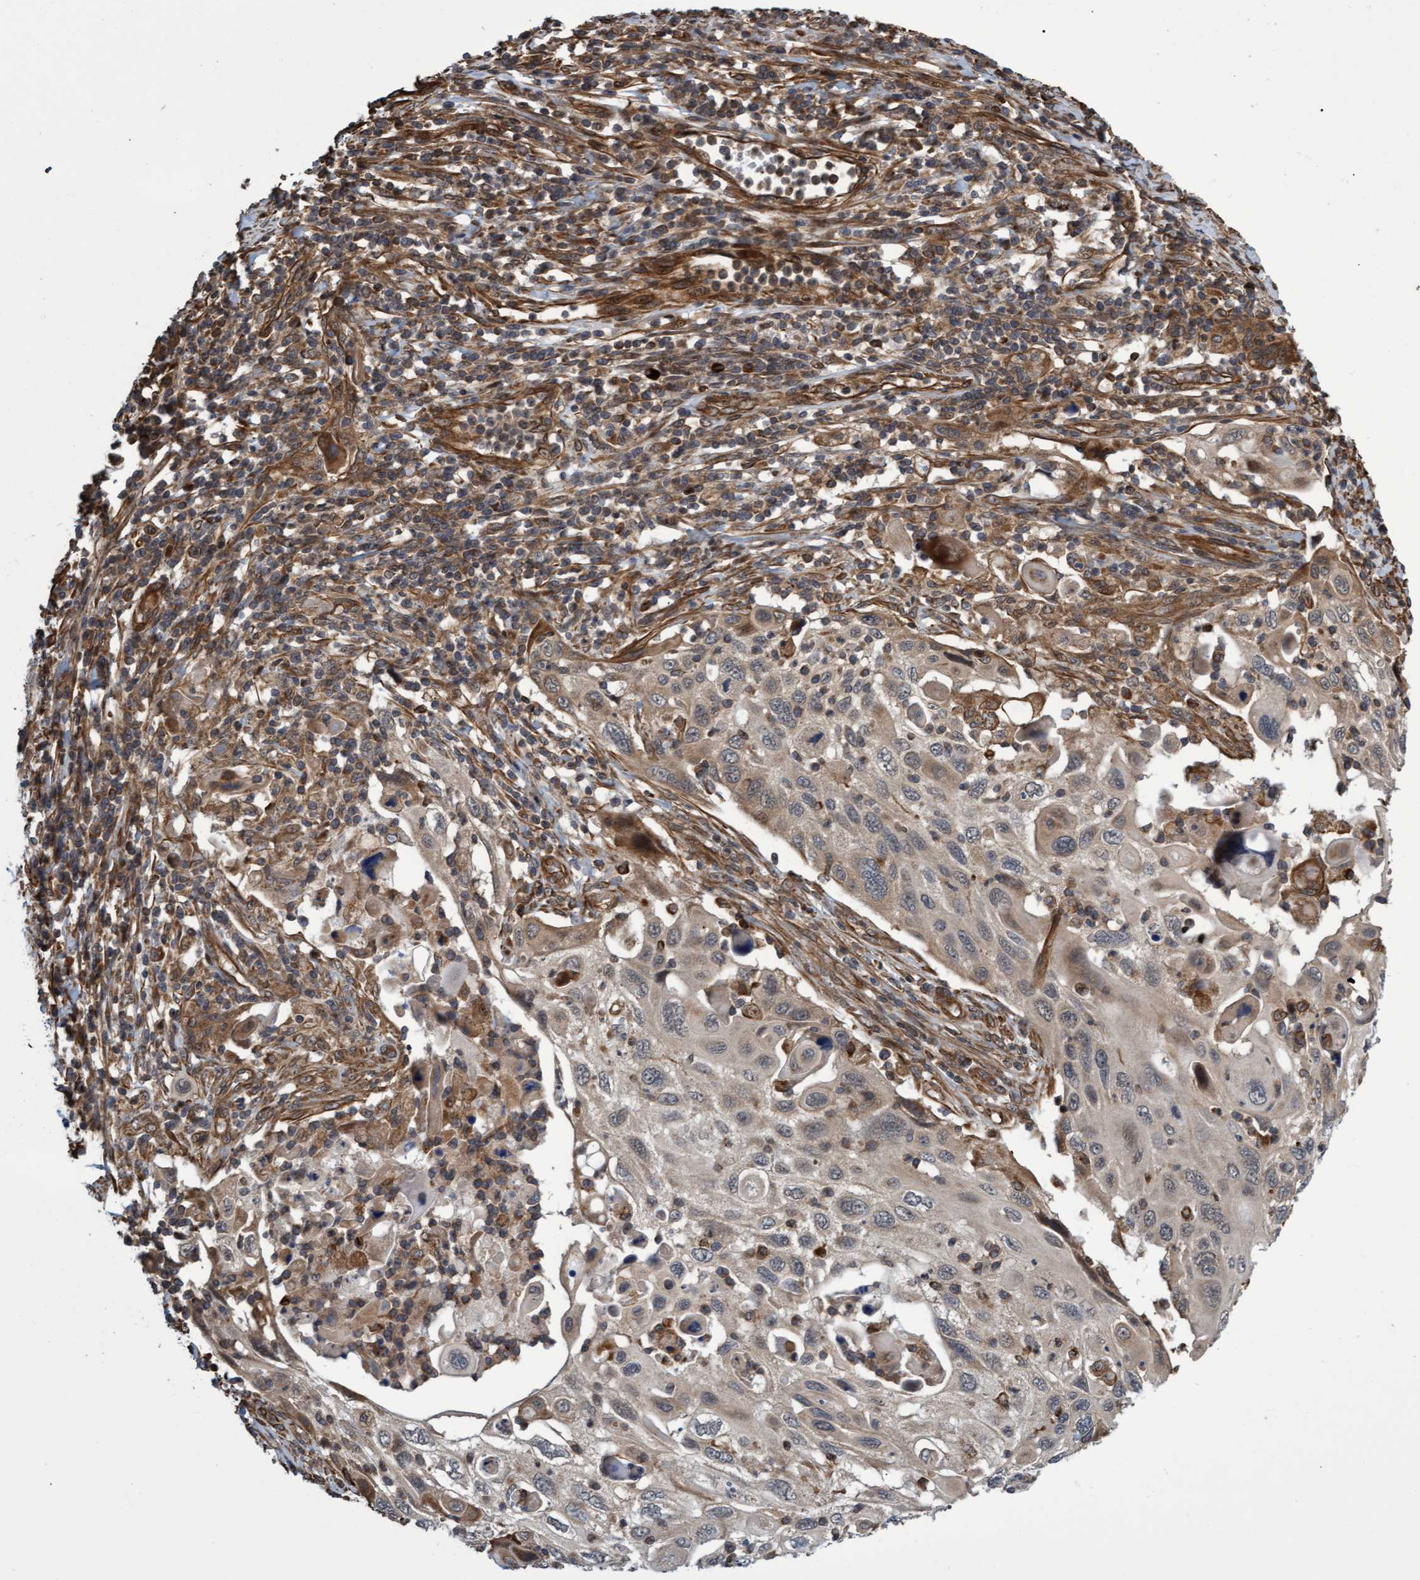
{"staining": {"intensity": "weak", "quantity": "25%-75%", "location": "cytoplasmic/membranous"}, "tissue": "cervical cancer", "cell_type": "Tumor cells", "image_type": "cancer", "snomed": [{"axis": "morphology", "description": "Squamous cell carcinoma, NOS"}, {"axis": "topography", "description": "Cervix"}], "caption": "A brown stain shows weak cytoplasmic/membranous positivity of a protein in cervical cancer tumor cells. (brown staining indicates protein expression, while blue staining denotes nuclei).", "gene": "TNFRSF10B", "patient": {"sex": "female", "age": 70}}